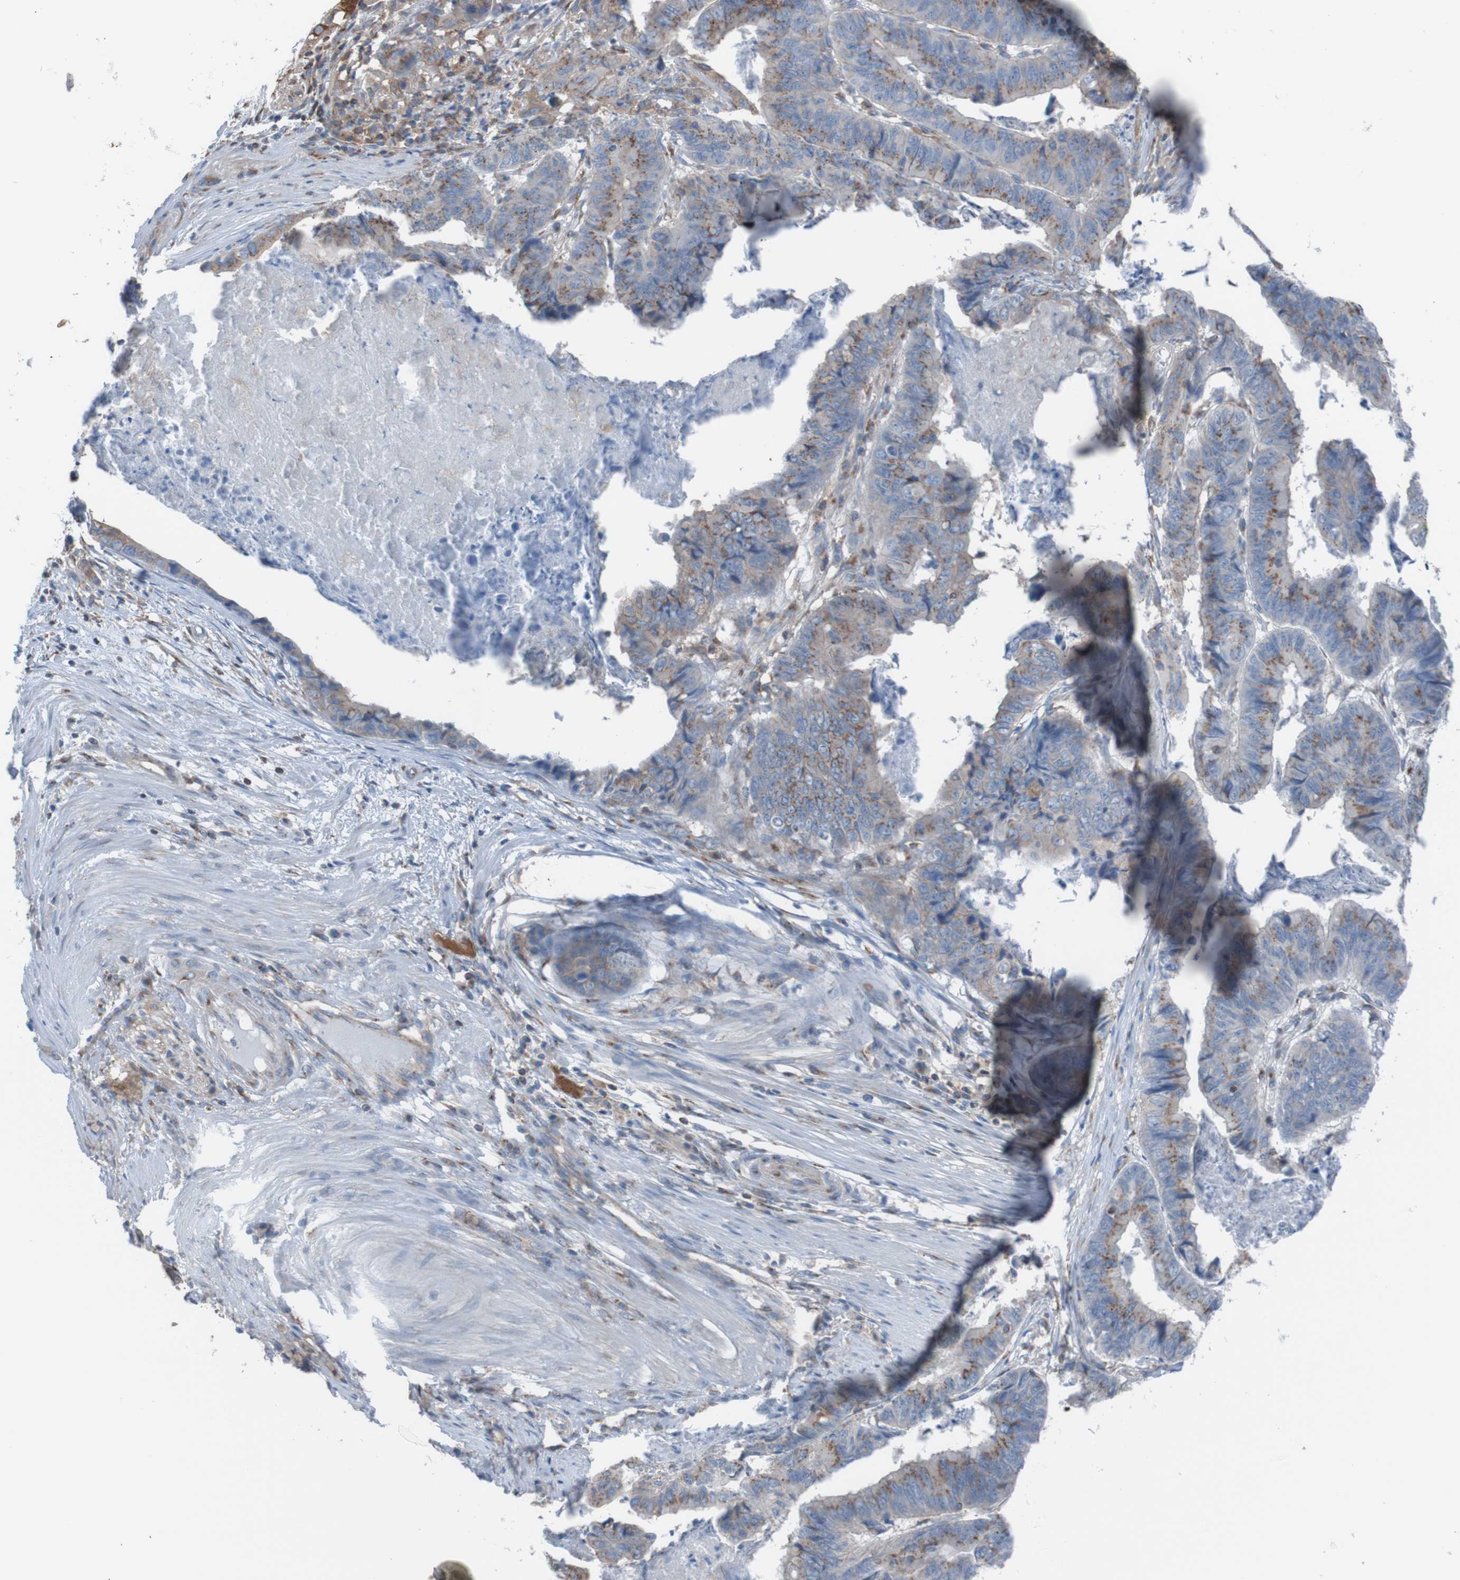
{"staining": {"intensity": "moderate", "quantity": ">75%", "location": "cytoplasmic/membranous"}, "tissue": "stomach cancer", "cell_type": "Tumor cells", "image_type": "cancer", "snomed": [{"axis": "morphology", "description": "Adenocarcinoma, NOS"}, {"axis": "topography", "description": "Stomach, lower"}], "caption": "Immunohistochemistry (IHC) micrograph of human adenocarcinoma (stomach) stained for a protein (brown), which shows medium levels of moderate cytoplasmic/membranous expression in approximately >75% of tumor cells.", "gene": "MINAR1", "patient": {"sex": "male", "age": 77}}